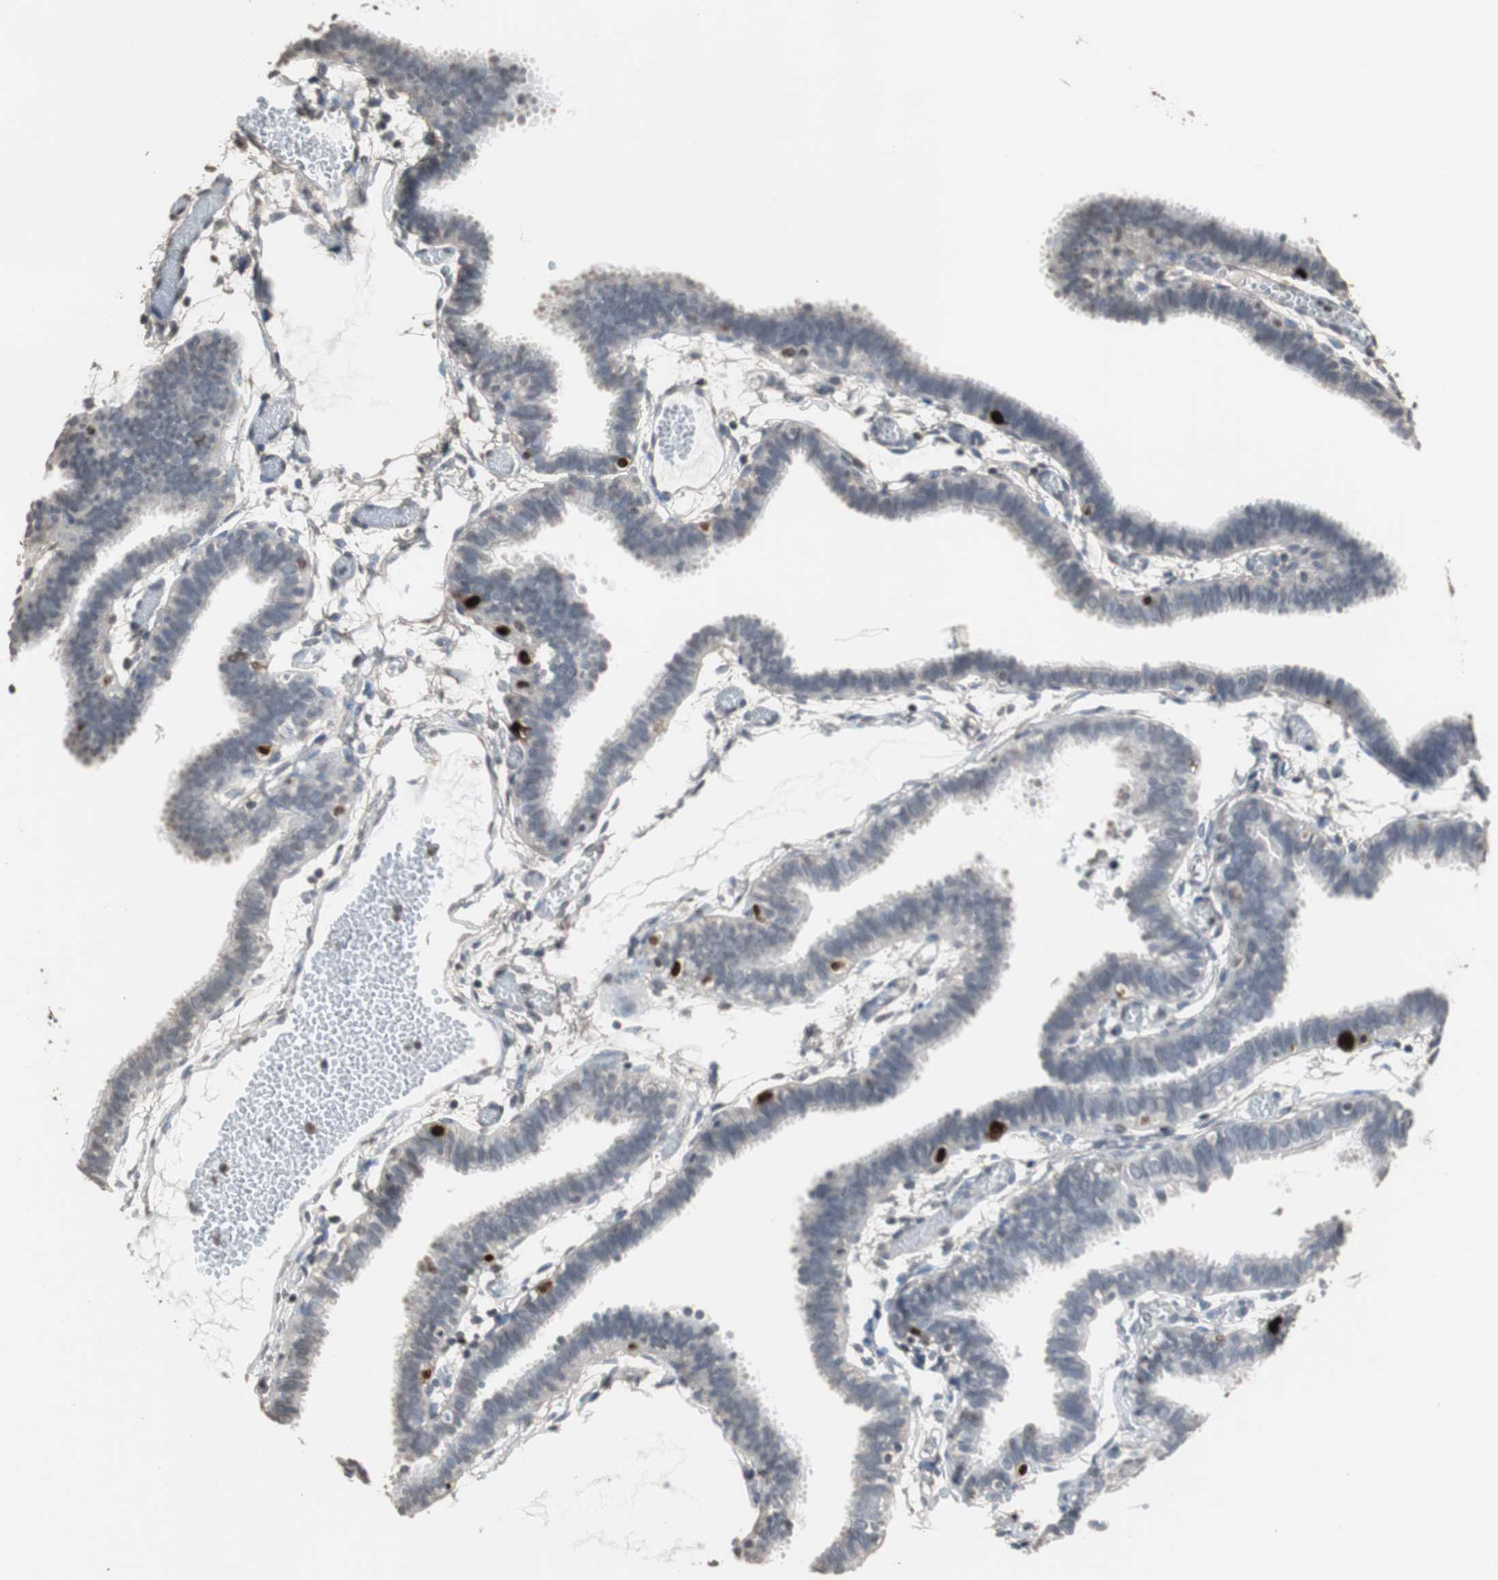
{"staining": {"intensity": "strong", "quantity": "<25%", "location": "nuclear"}, "tissue": "fallopian tube", "cell_type": "Glandular cells", "image_type": "normal", "snomed": [{"axis": "morphology", "description": "Normal tissue, NOS"}, {"axis": "topography", "description": "Fallopian tube"}], "caption": "Fallopian tube stained for a protein (brown) exhibits strong nuclear positive staining in approximately <25% of glandular cells.", "gene": "TOP2A", "patient": {"sex": "female", "age": 29}}